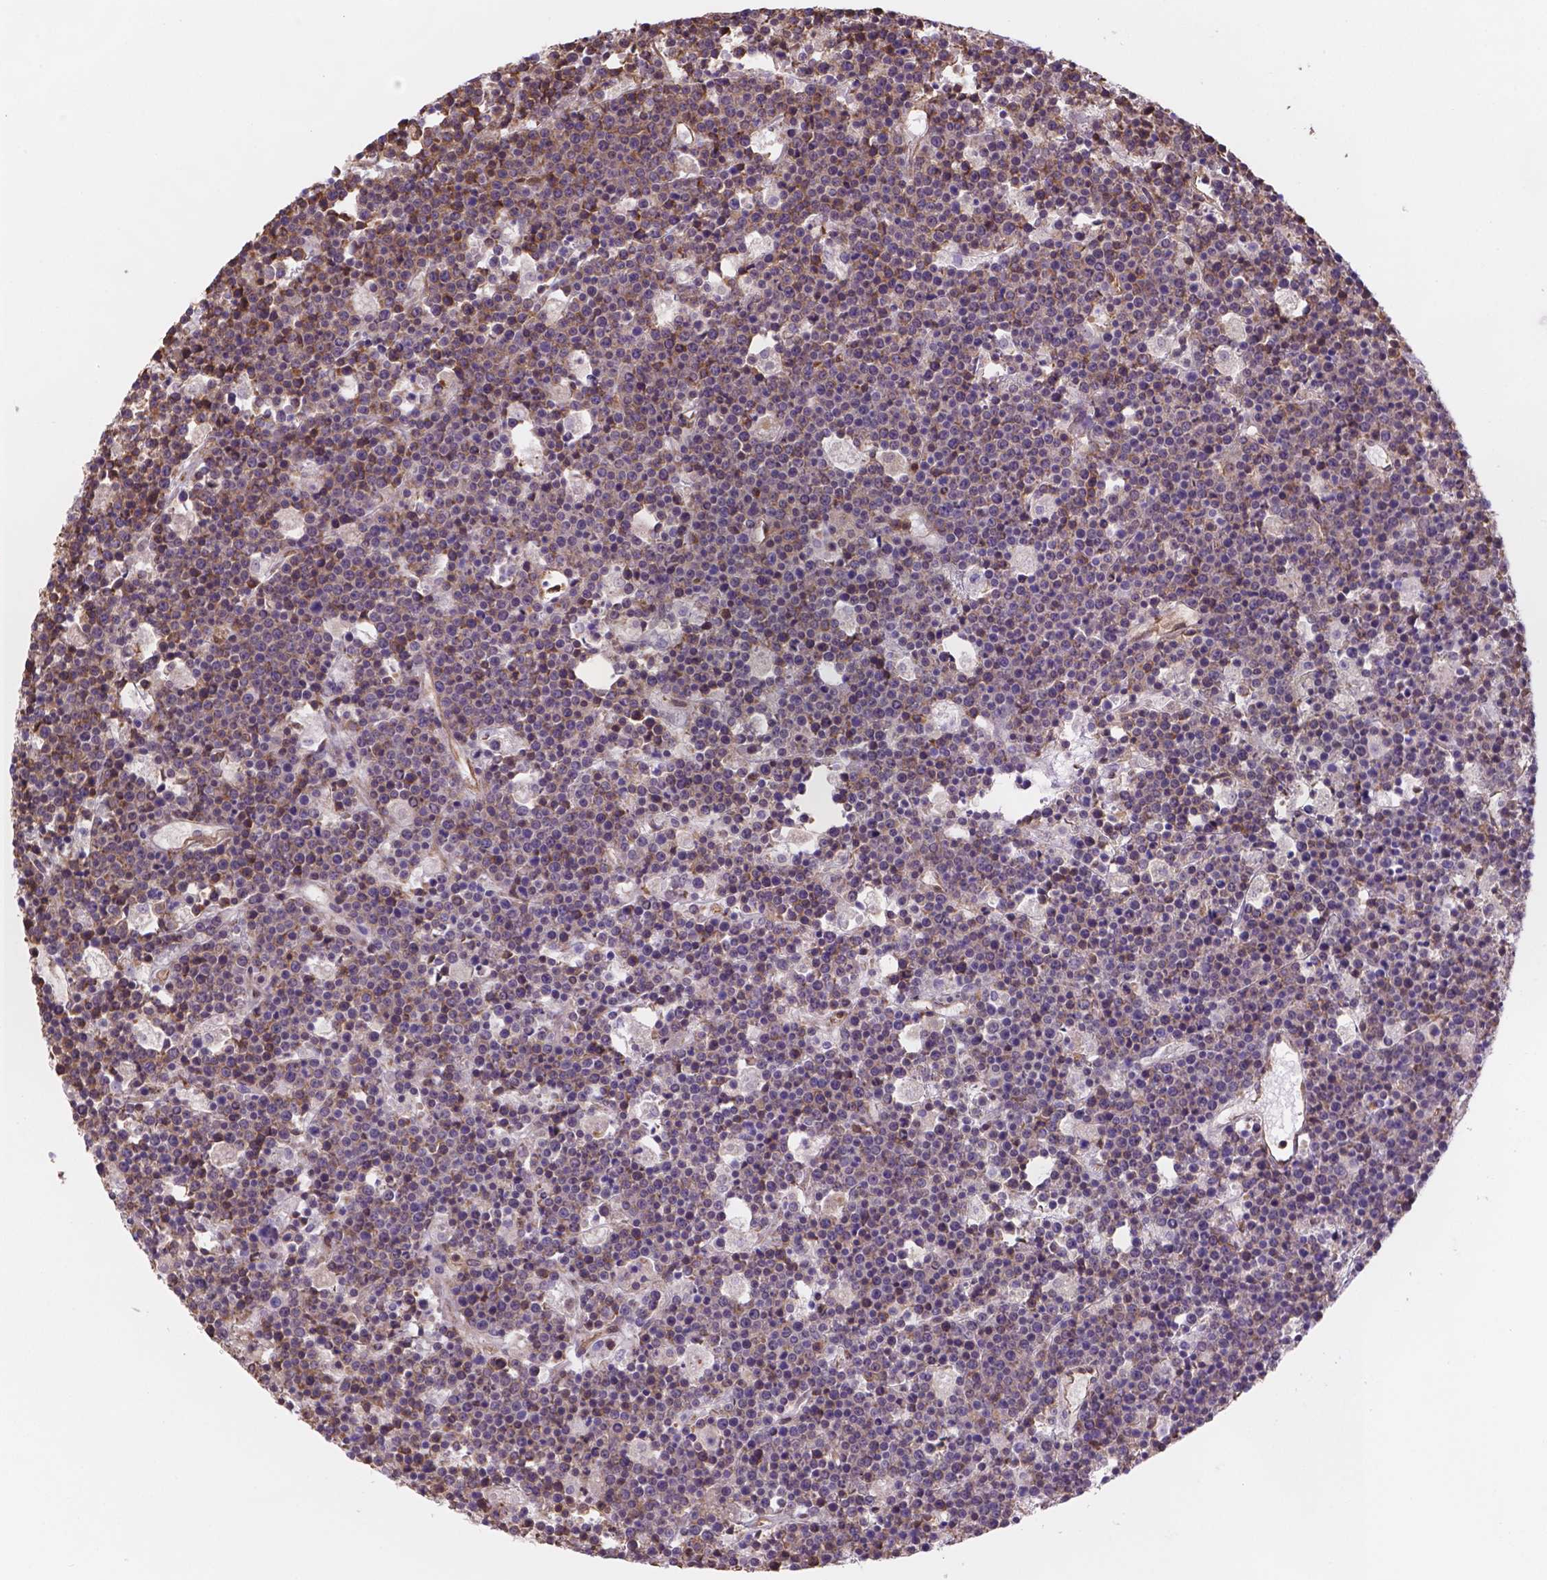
{"staining": {"intensity": "weak", "quantity": "25%-75%", "location": "cytoplasmic/membranous"}, "tissue": "lymphoma", "cell_type": "Tumor cells", "image_type": "cancer", "snomed": [{"axis": "morphology", "description": "Malignant lymphoma, non-Hodgkin's type, High grade"}, {"axis": "topography", "description": "Ovary"}], "caption": "Protein expression analysis of human high-grade malignant lymphoma, non-Hodgkin's type reveals weak cytoplasmic/membranous staining in about 25%-75% of tumor cells.", "gene": "DMWD", "patient": {"sex": "female", "age": 56}}